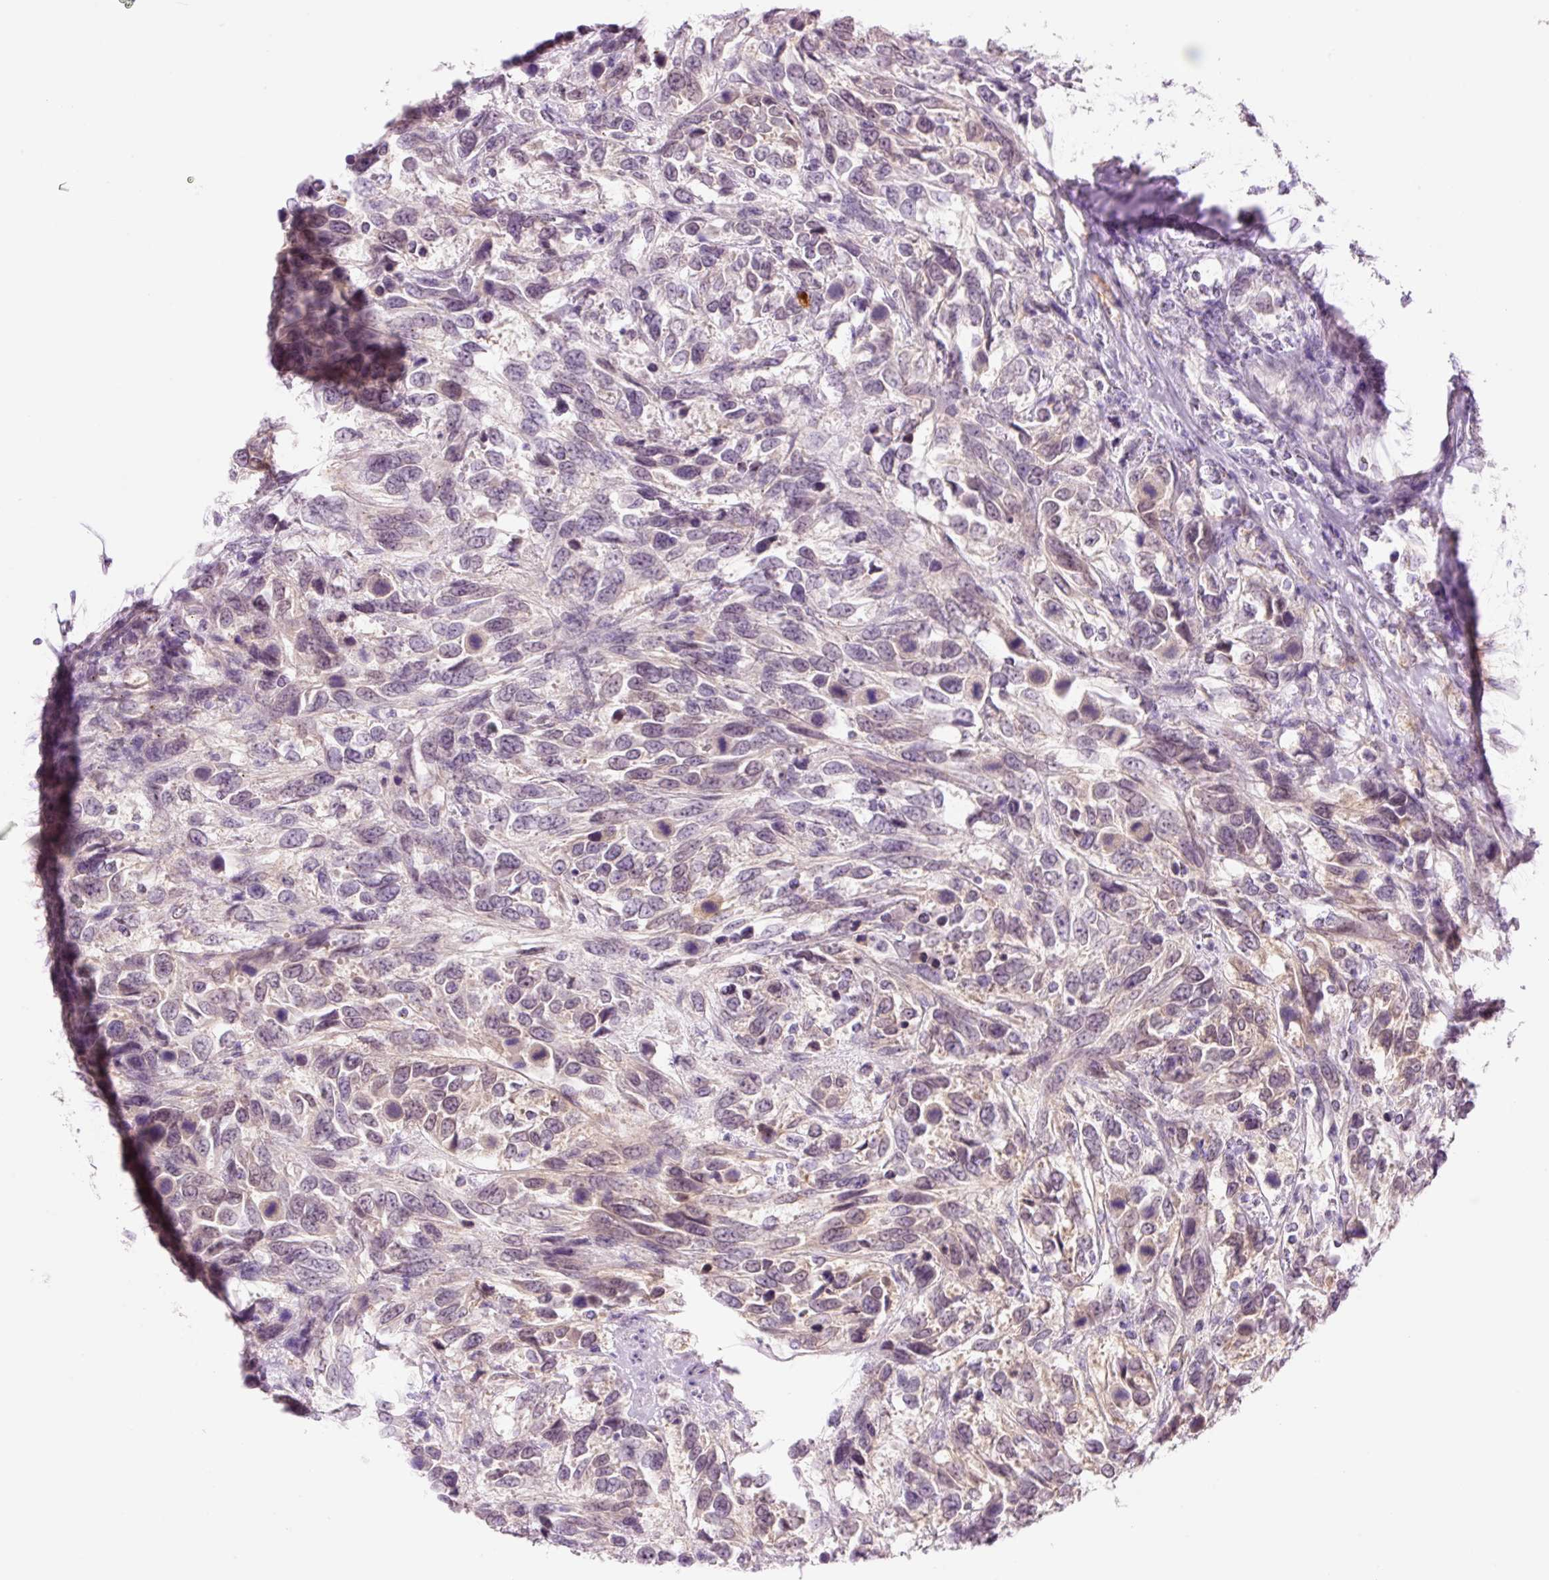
{"staining": {"intensity": "weak", "quantity": "<25%", "location": "nuclear"}, "tissue": "urothelial cancer", "cell_type": "Tumor cells", "image_type": "cancer", "snomed": [{"axis": "morphology", "description": "Urothelial carcinoma, High grade"}, {"axis": "topography", "description": "Urinary bladder"}], "caption": "Immunohistochemical staining of human high-grade urothelial carcinoma exhibits no significant staining in tumor cells.", "gene": "HSPA4L", "patient": {"sex": "female", "age": 70}}